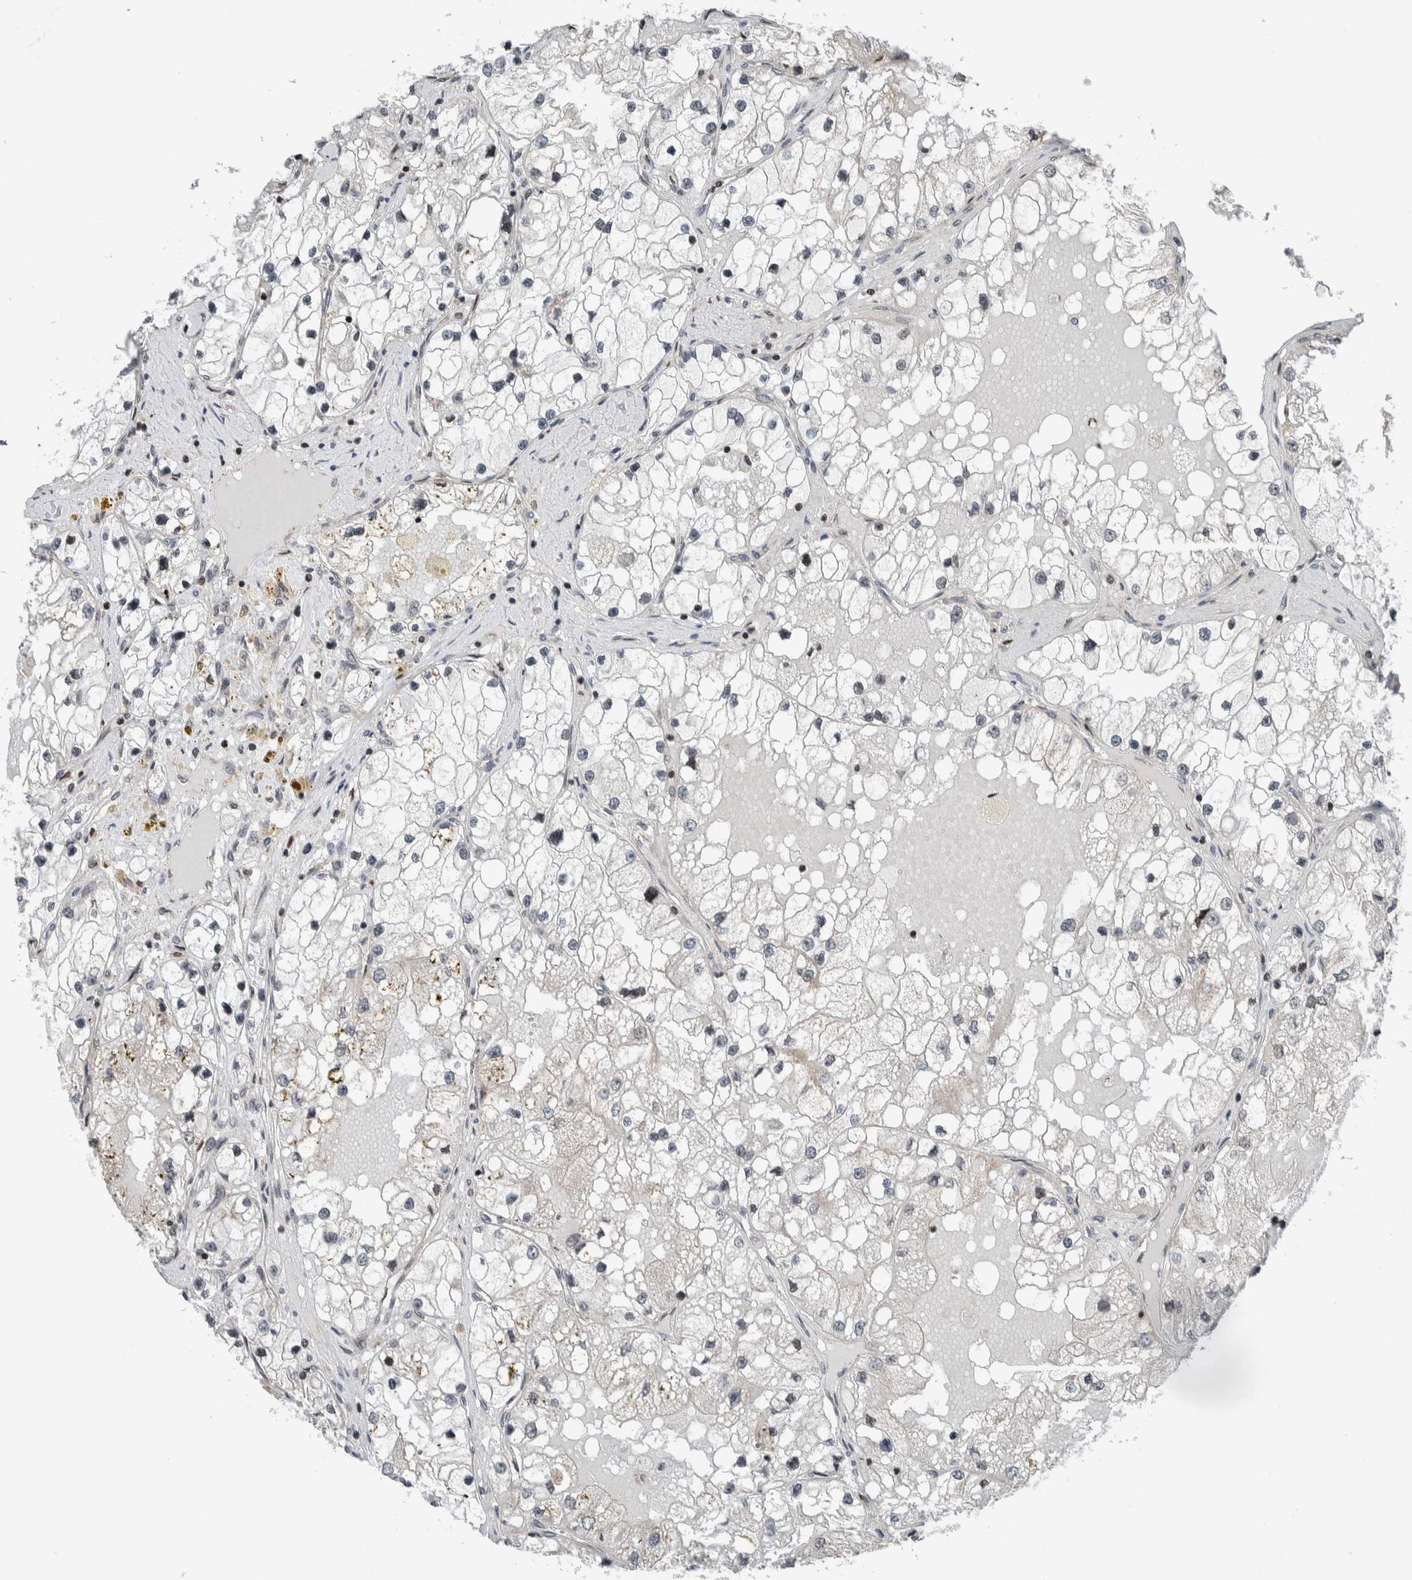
{"staining": {"intensity": "negative", "quantity": "none", "location": "none"}, "tissue": "renal cancer", "cell_type": "Tumor cells", "image_type": "cancer", "snomed": [{"axis": "morphology", "description": "Adenocarcinoma, NOS"}, {"axis": "topography", "description": "Kidney"}], "caption": "Tumor cells show no significant protein staining in renal cancer.", "gene": "NPLOC4", "patient": {"sex": "male", "age": 68}}